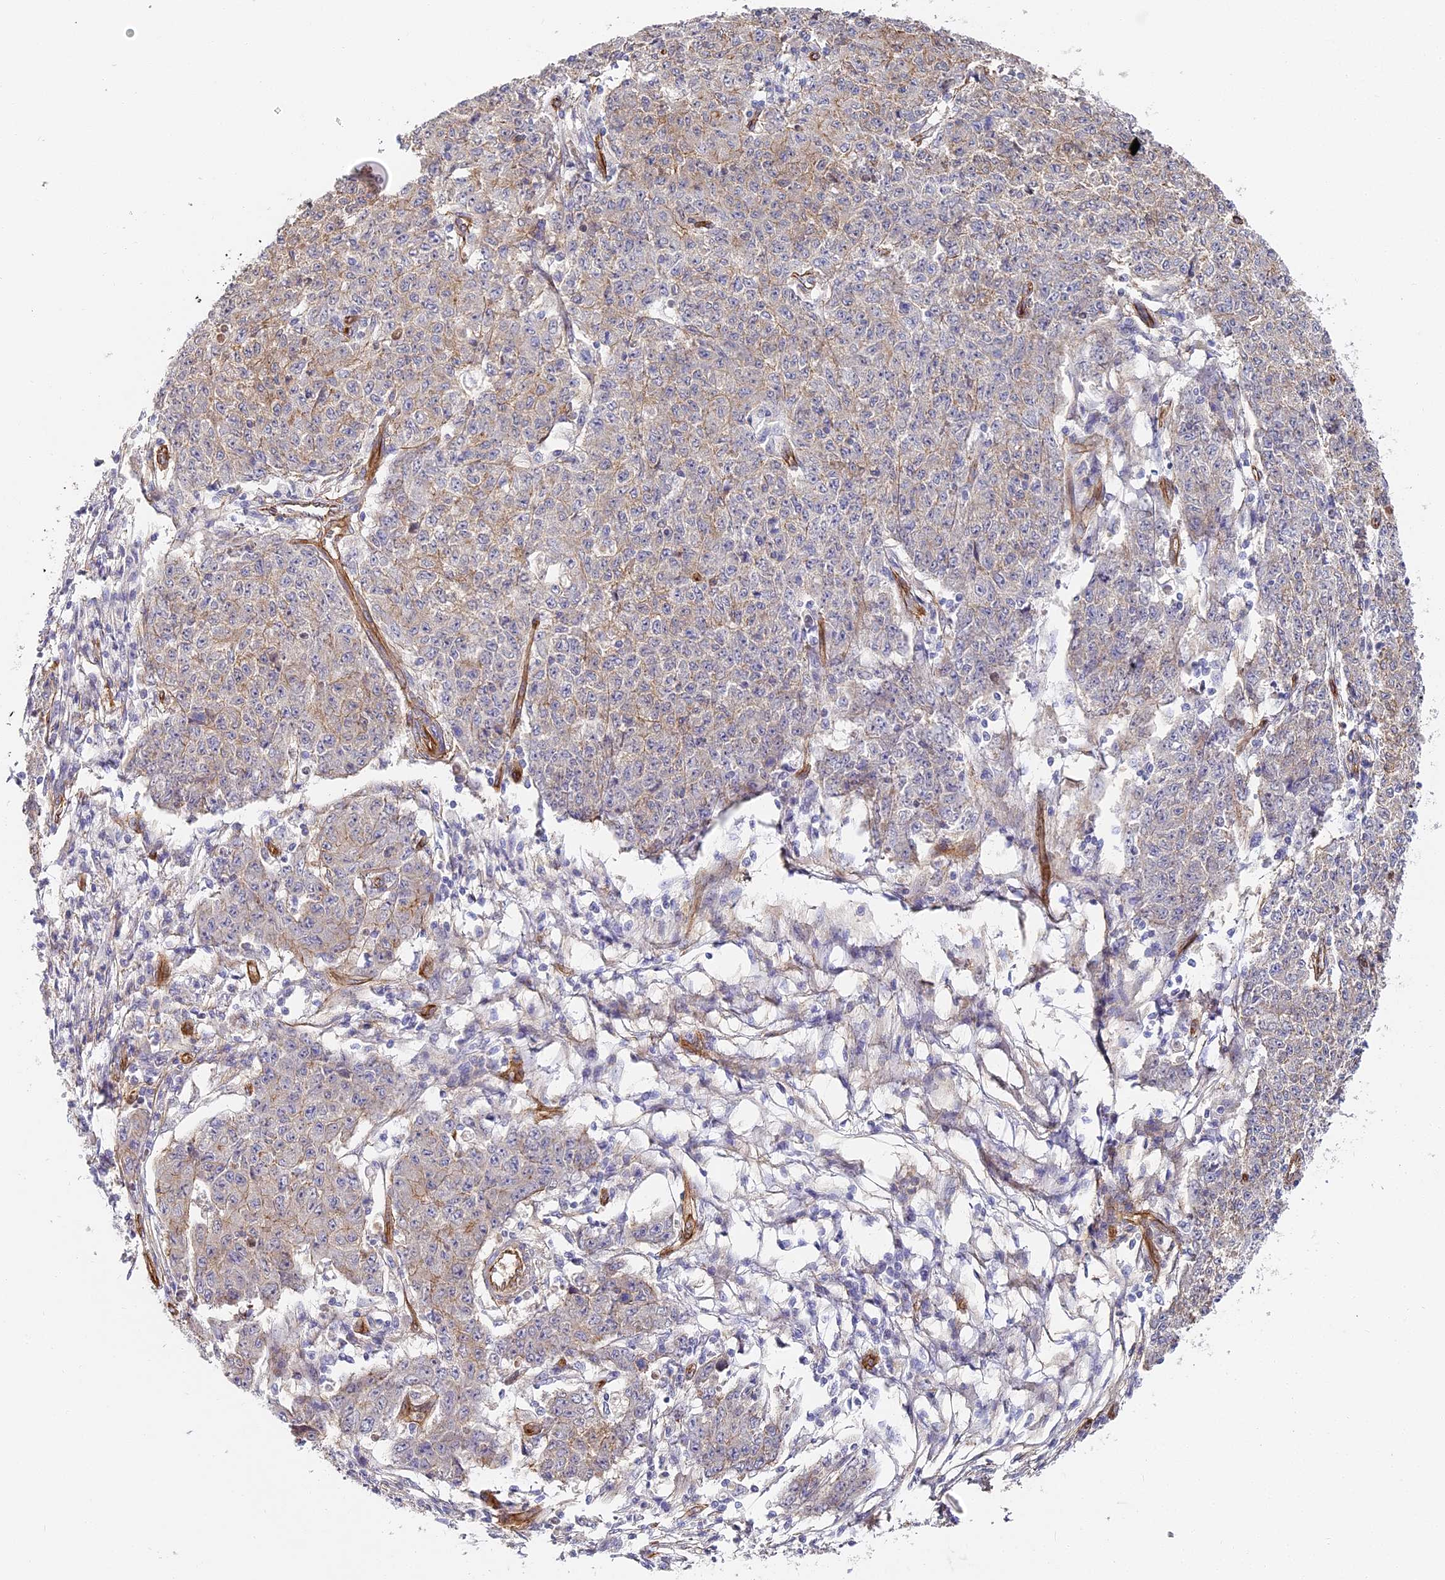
{"staining": {"intensity": "weak", "quantity": "<25%", "location": "cytoplasmic/membranous"}, "tissue": "ovarian cancer", "cell_type": "Tumor cells", "image_type": "cancer", "snomed": [{"axis": "morphology", "description": "Carcinoma, endometroid"}, {"axis": "topography", "description": "Ovary"}], "caption": "Ovarian endometroid carcinoma was stained to show a protein in brown. There is no significant expression in tumor cells.", "gene": "CCDC30", "patient": {"sex": "female", "age": 42}}